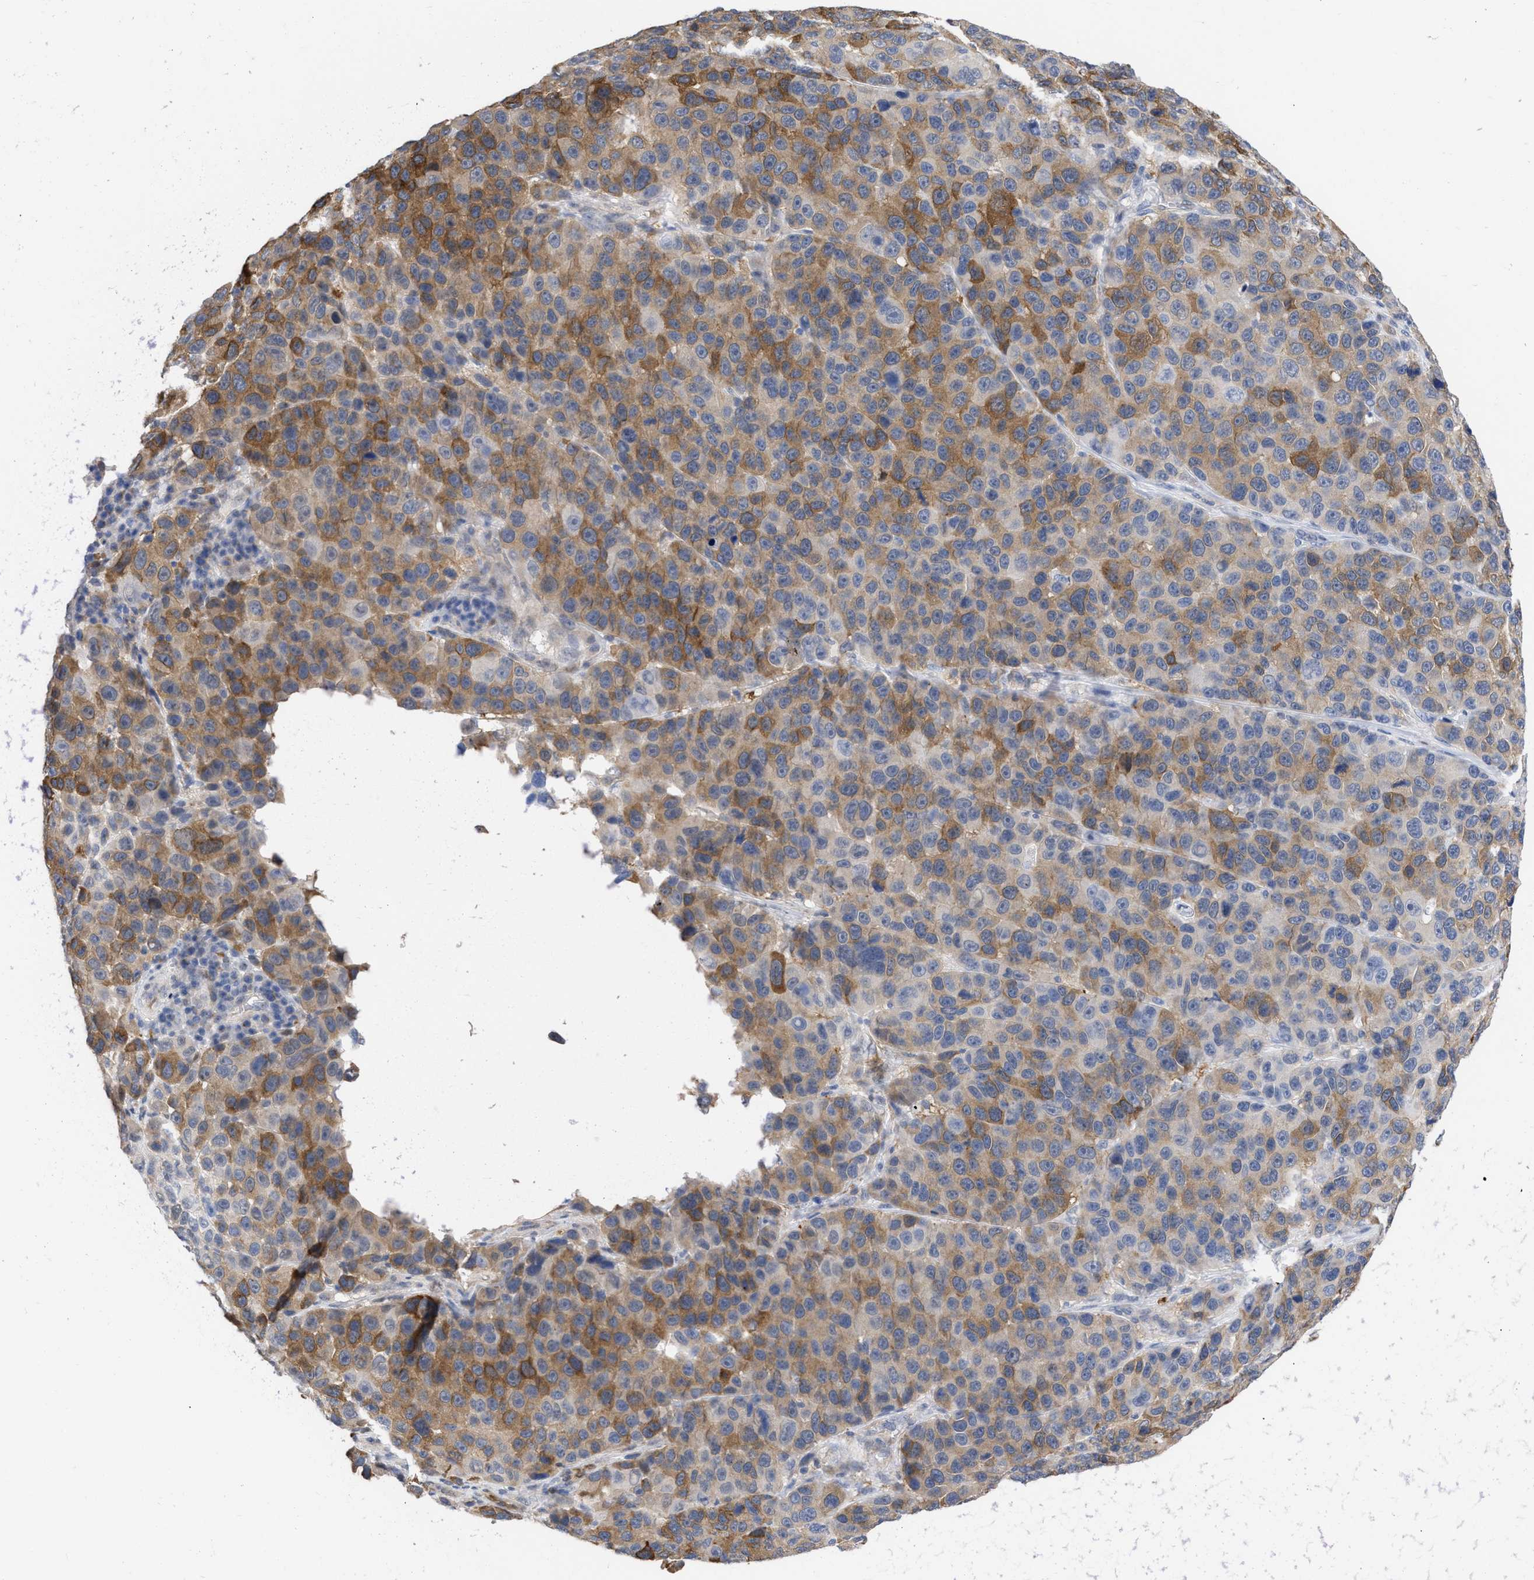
{"staining": {"intensity": "moderate", "quantity": ">75%", "location": "cytoplasmic/membranous"}, "tissue": "melanoma", "cell_type": "Tumor cells", "image_type": "cancer", "snomed": [{"axis": "morphology", "description": "Malignant melanoma, NOS"}, {"axis": "topography", "description": "Skin"}], "caption": "Immunohistochemical staining of human malignant melanoma displays medium levels of moderate cytoplasmic/membranous protein staining in about >75% of tumor cells. (DAB = brown stain, brightfield microscopy at high magnification).", "gene": "THRA", "patient": {"sex": "male", "age": 53}}